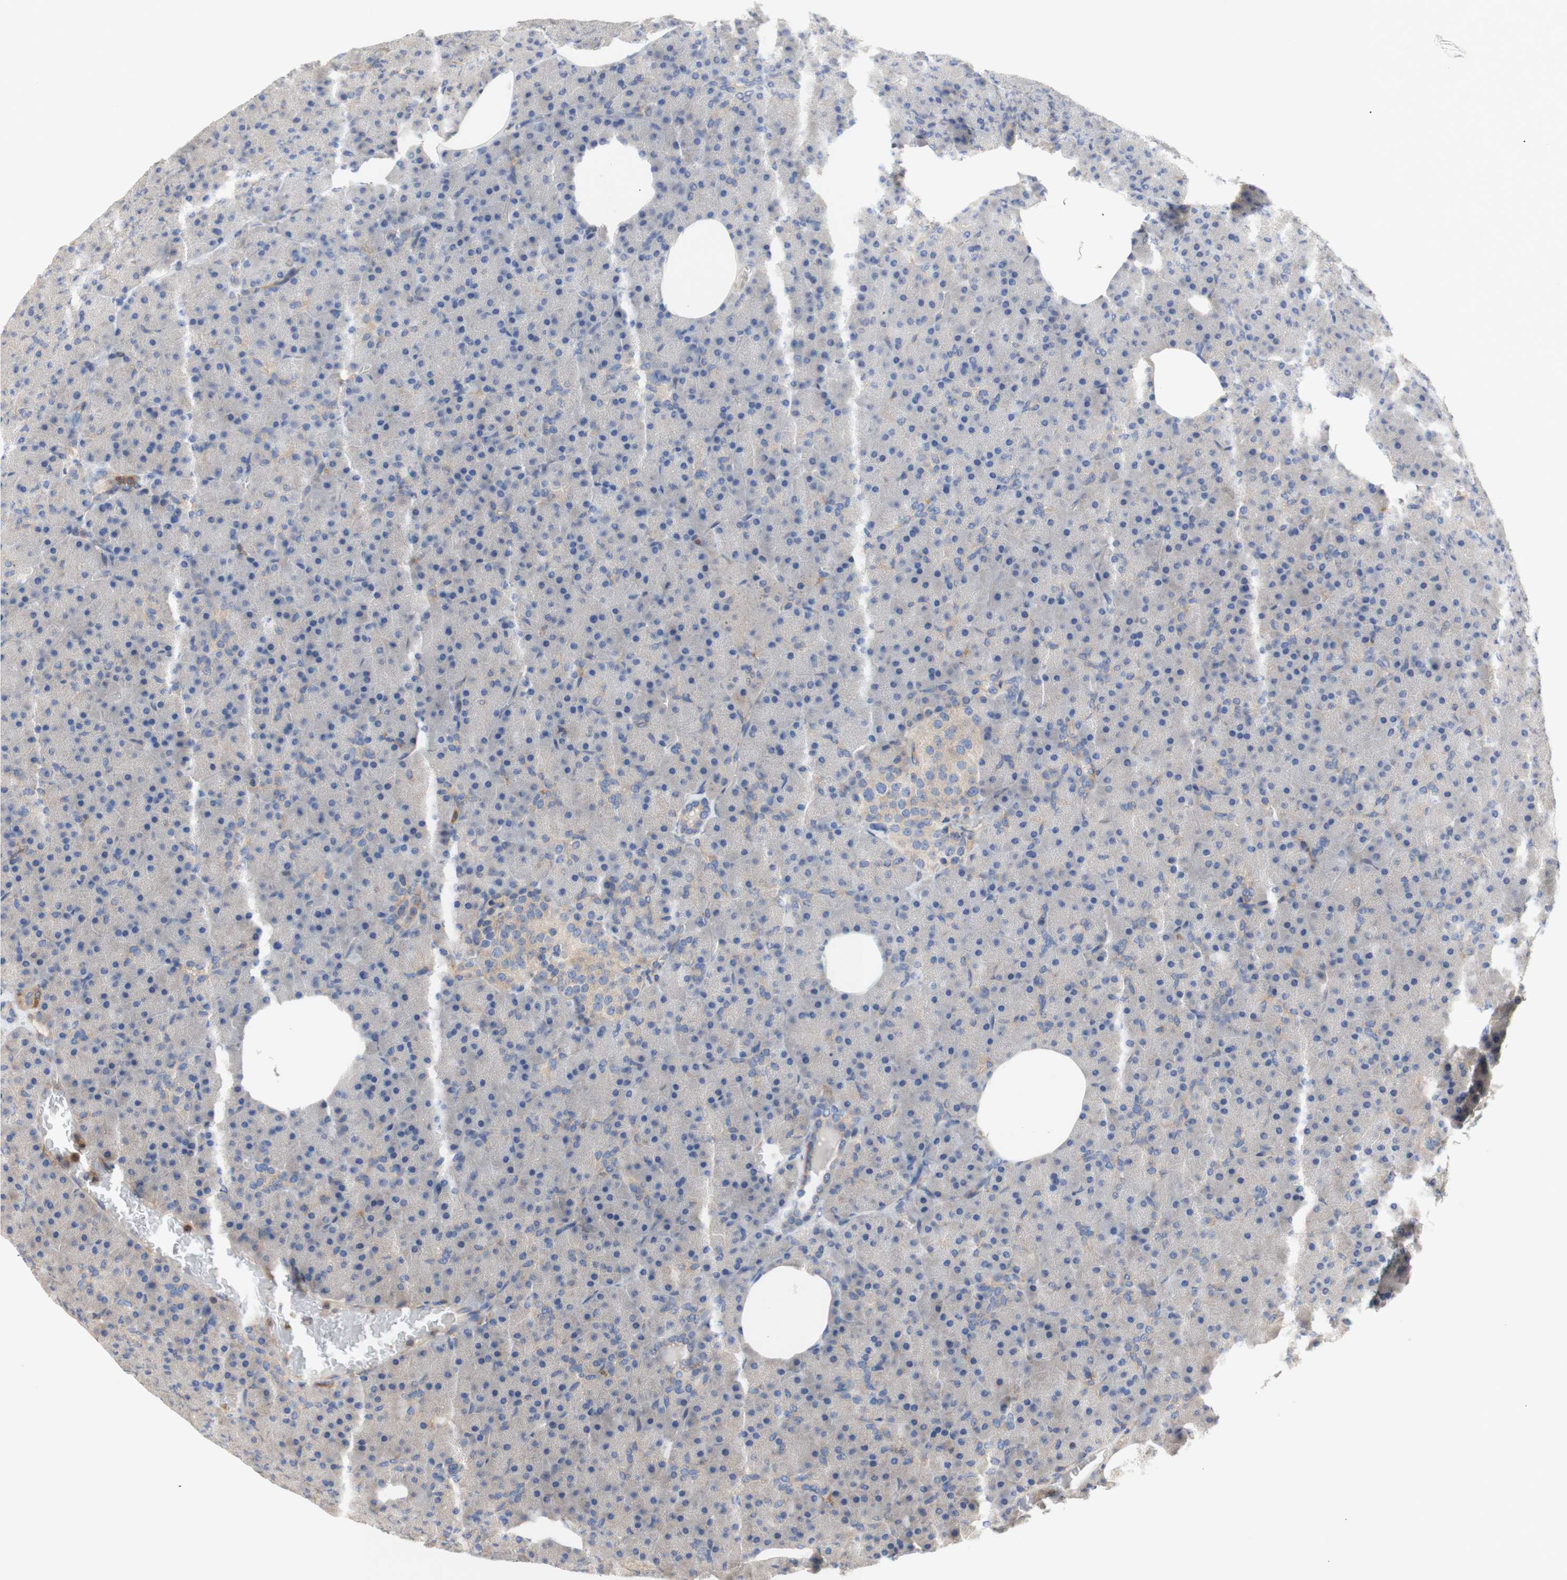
{"staining": {"intensity": "negative", "quantity": "none", "location": "none"}, "tissue": "pancreas", "cell_type": "Exocrine glandular cells", "image_type": "normal", "snomed": [{"axis": "morphology", "description": "Normal tissue, NOS"}, {"axis": "topography", "description": "Pancreas"}], "caption": "Image shows no significant protein expression in exocrine glandular cells of normal pancreas.", "gene": "IKBKG", "patient": {"sex": "female", "age": 35}}